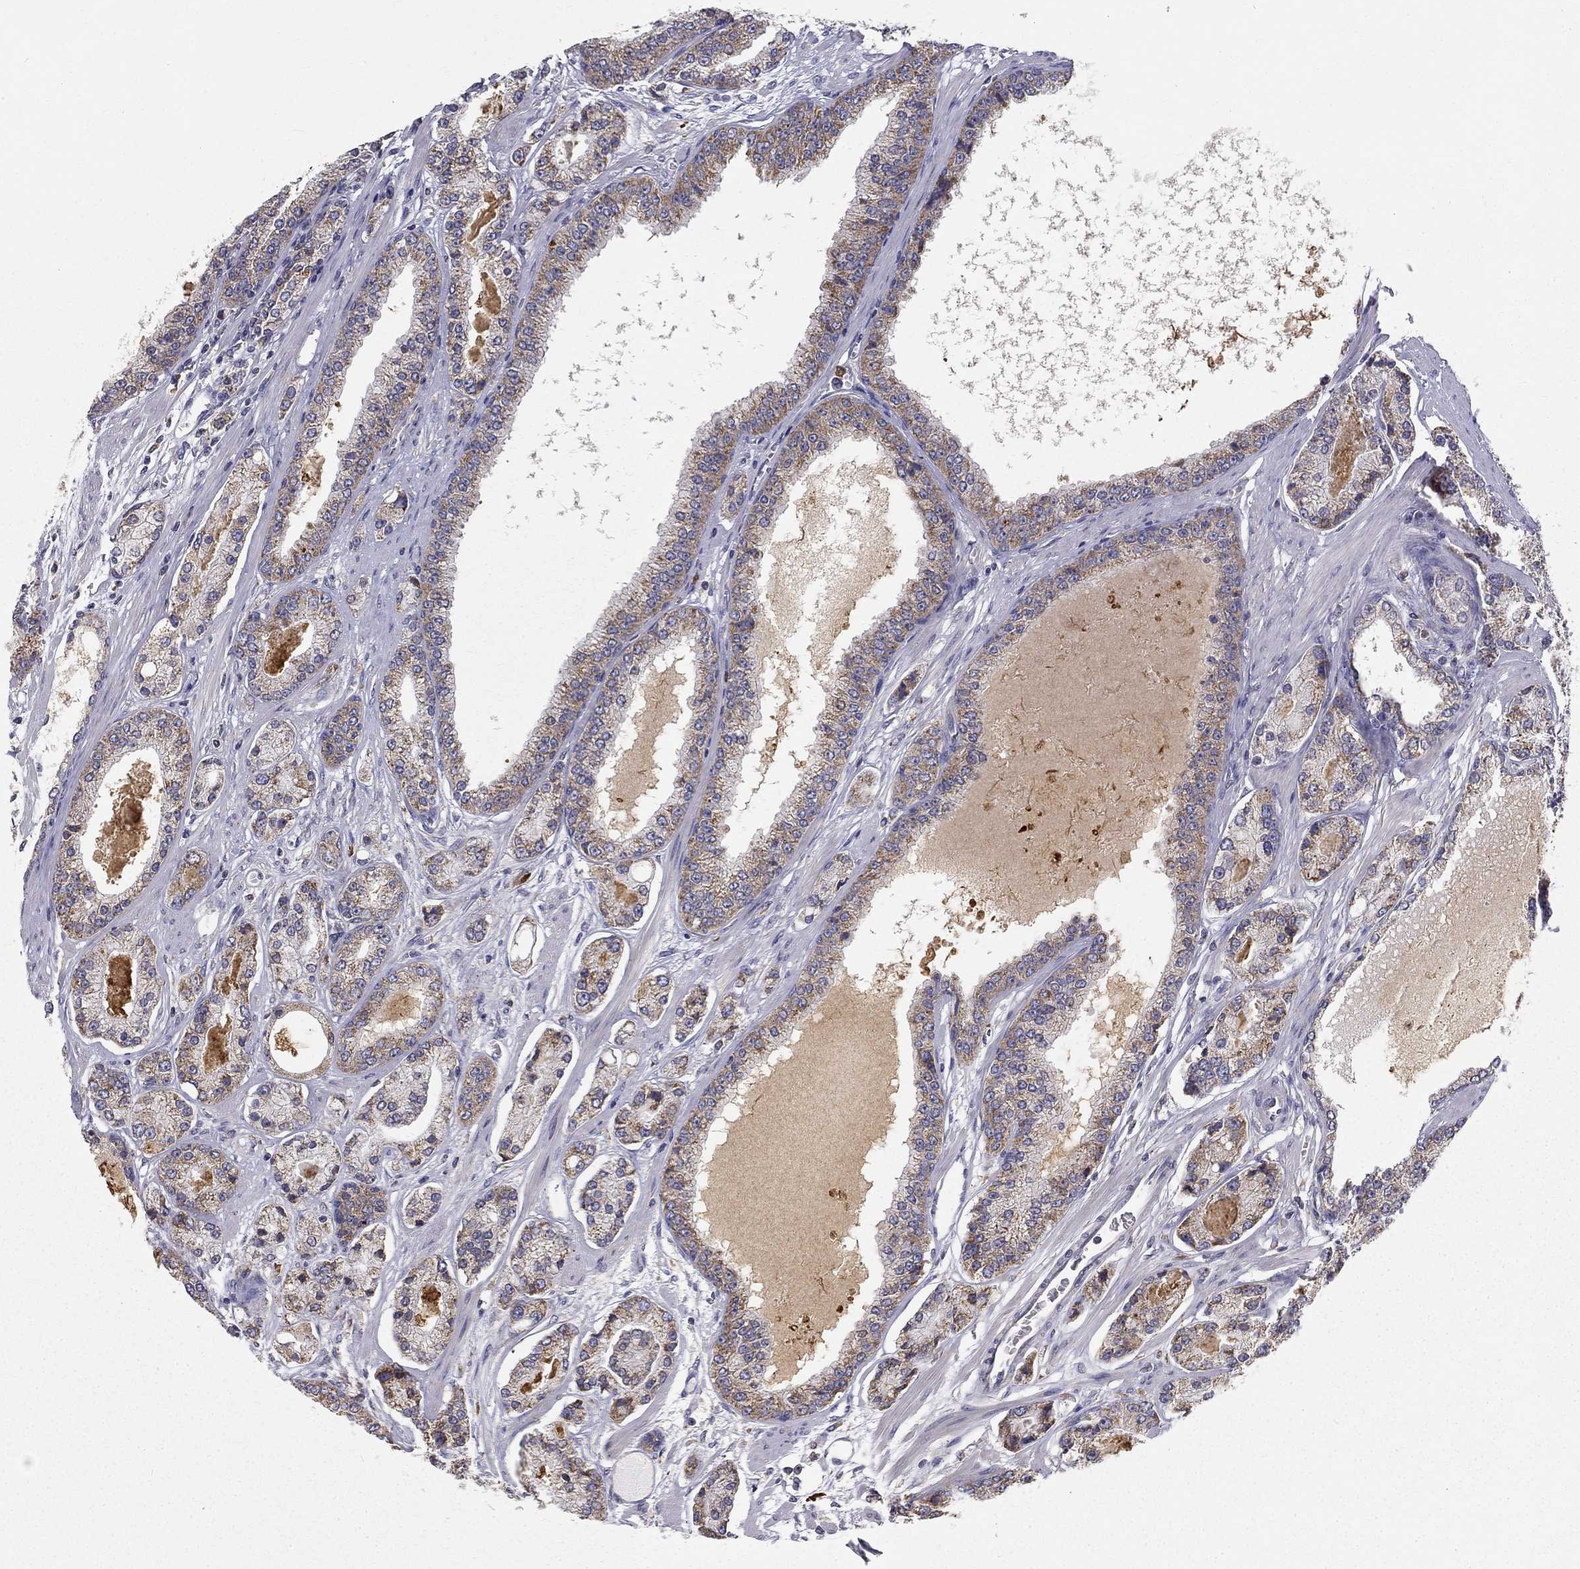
{"staining": {"intensity": "moderate", "quantity": ">75%", "location": "cytoplasmic/membranous"}, "tissue": "prostate cancer", "cell_type": "Tumor cells", "image_type": "cancer", "snomed": [{"axis": "morphology", "description": "Adenocarcinoma, NOS"}, {"axis": "topography", "description": "Prostate"}], "caption": "IHC photomicrograph of neoplastic tissue: prostate adenocarcinoma stained using IHC reveals medium levels of moderate protein expression localized specifically in the cytoplasmic/membranous of tumor cells, appearing as a cytoplasmic/membranous brown color.", "gene": "PRDX4", "patient": {"sex": "male", "age": 64}}